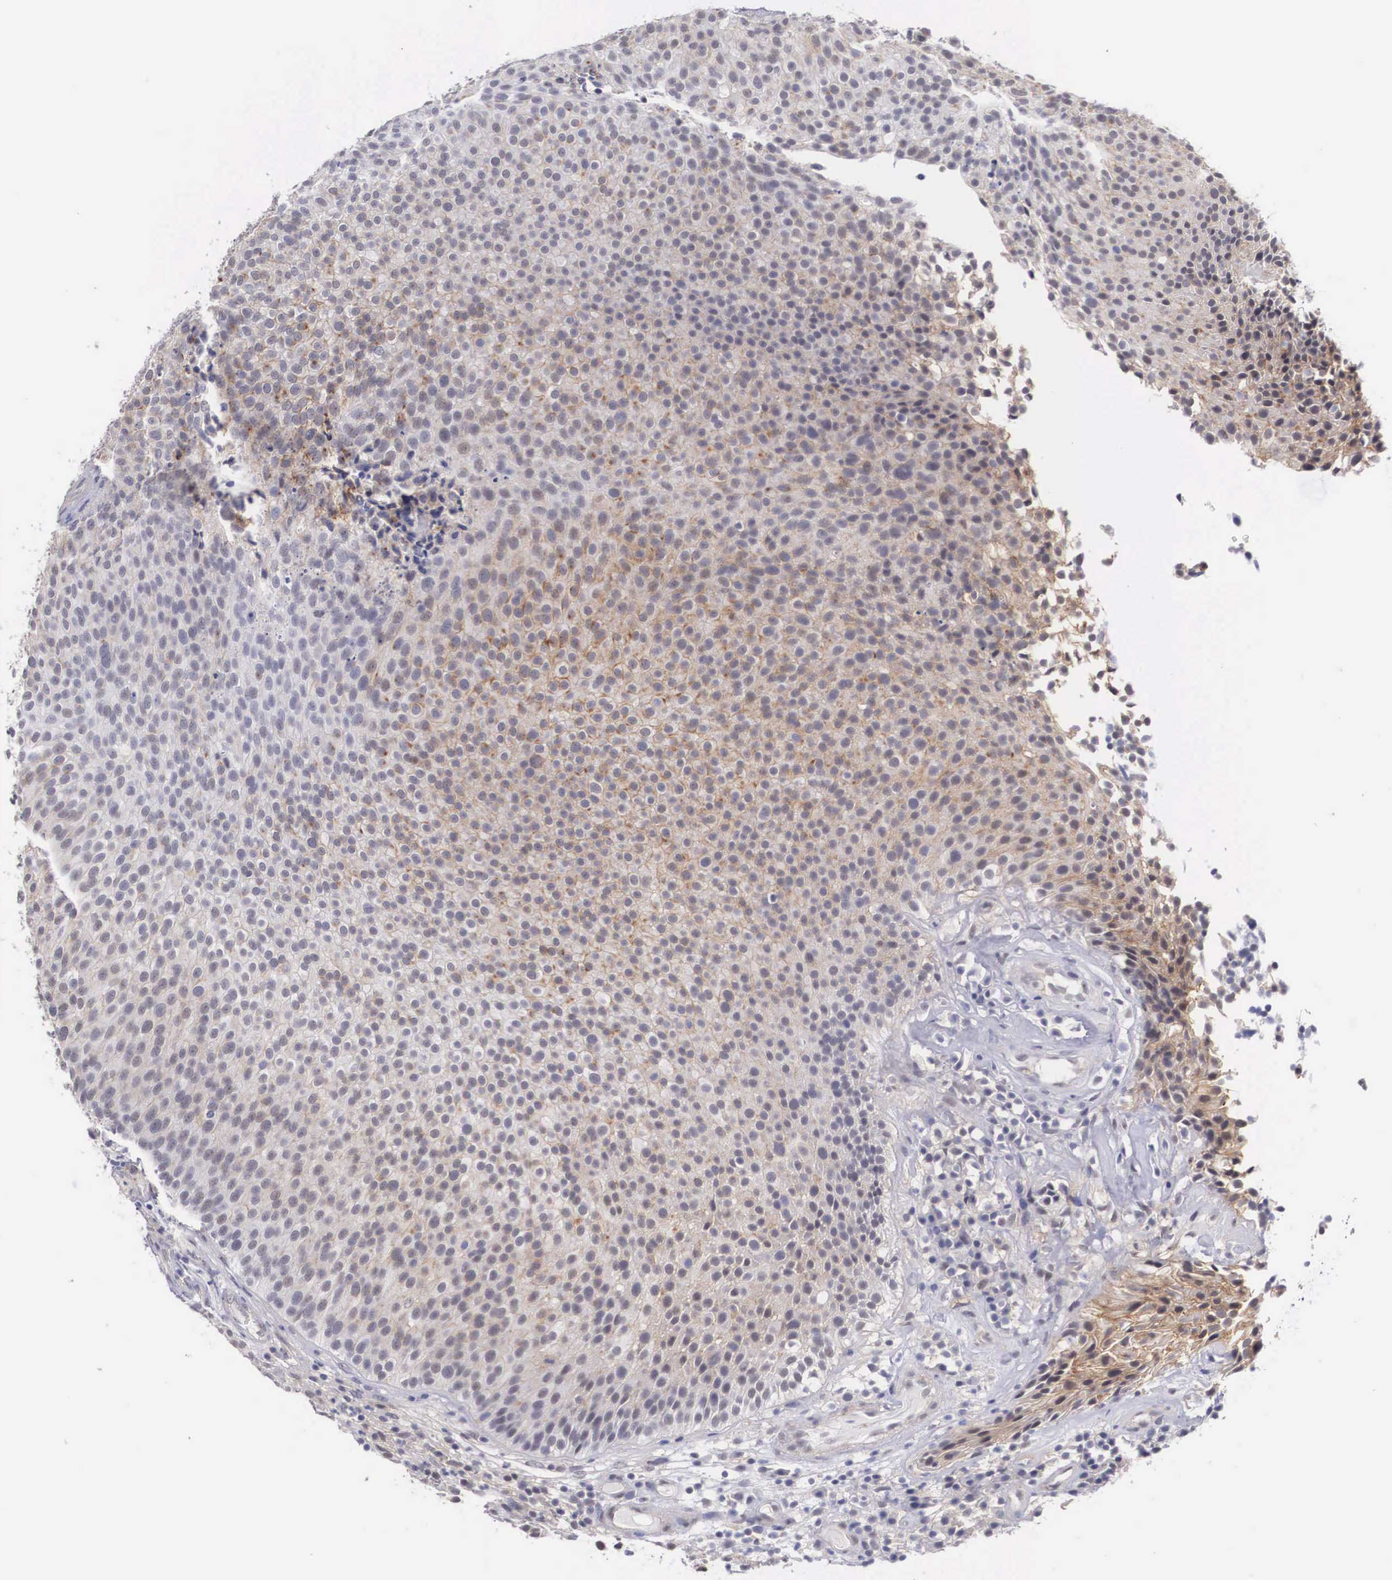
{"staining": {"intensity": "weak", "quantity": "25%-75%", "location": "cytoplasmic/membranous"}, "tissue": "urothelial cancer", "cell_type": "Tumor cells", "image_type": "cancer", "snomed": [{"axis": "morphology", "description": "Urothelial carcinoma, Low grade"}, {"axis": "topography", "description": "Urinary bladder"}], "caption": "Immunohistochemistry (IHC) of human urothelial cancer displays low levels of weak cytoplasmic/membranous positivity in approximately 25%-75% of tumor cells.", "gene": "NR4A2", "patient": {"sex": "male", "age": 85}}